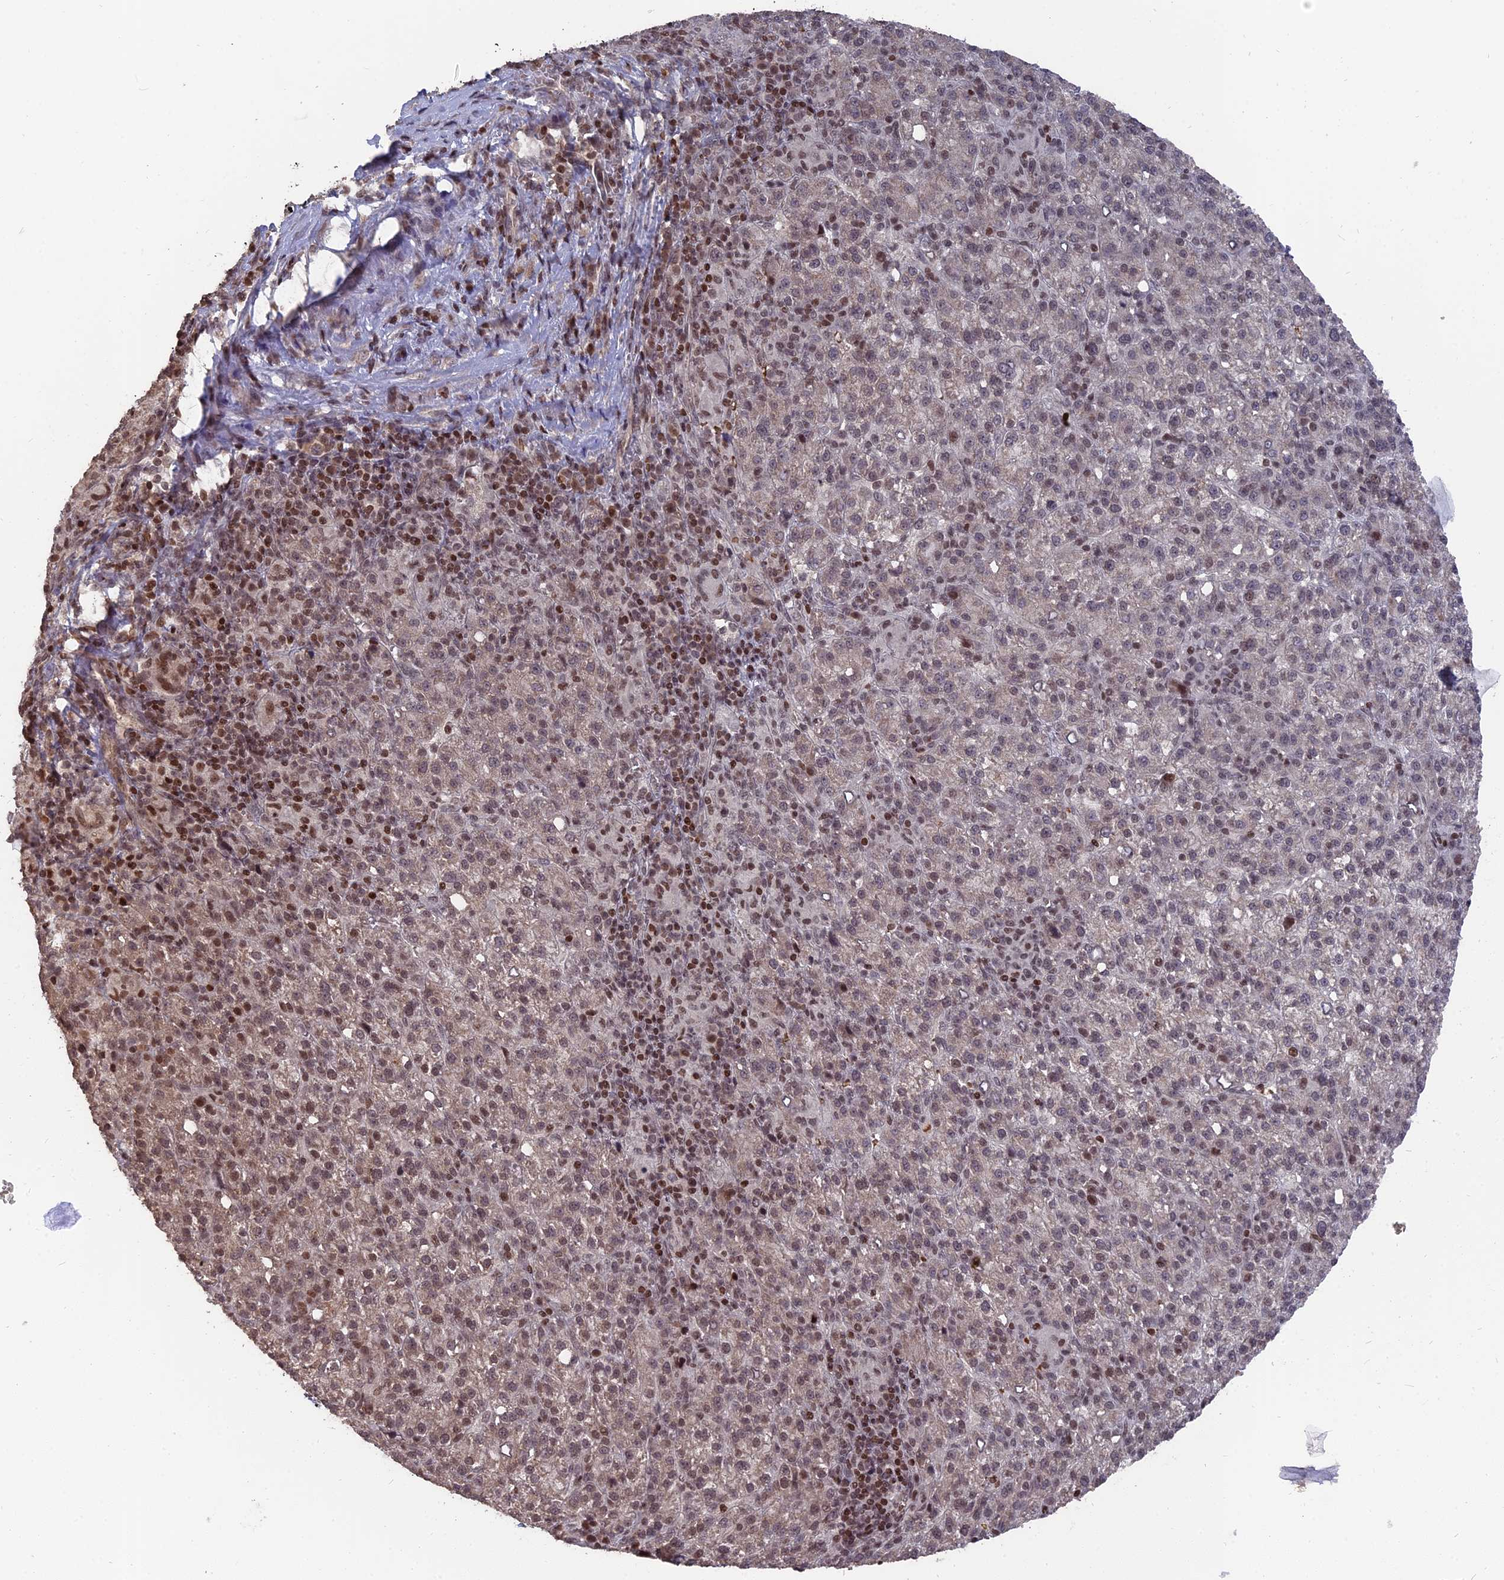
{"staining": {"intensity": "weak", "quantity": "25%-75%", "location": "cytoplasmic/membranous,nuclear"}, "tissue": "liver cancer", "cell_type": "Tumor cells", "image_type": "cancer", "snomed": [{"axis": "morphology", "description": "Carcinoma, Hepatocellular, NOS"}, {"axis": "topography", "description": "Liver"}], "caption": "Brown immunohistochemical staining in human liver cancer demonstrates weak cytoplasmic/membranous and nuclear positivity in about 25%-75% of tumor cells. (Brightfield microscopy of DAB IHC at high magnification).", "gene": "NR1H3", "patient": {"sex": "female", "age": 58}}